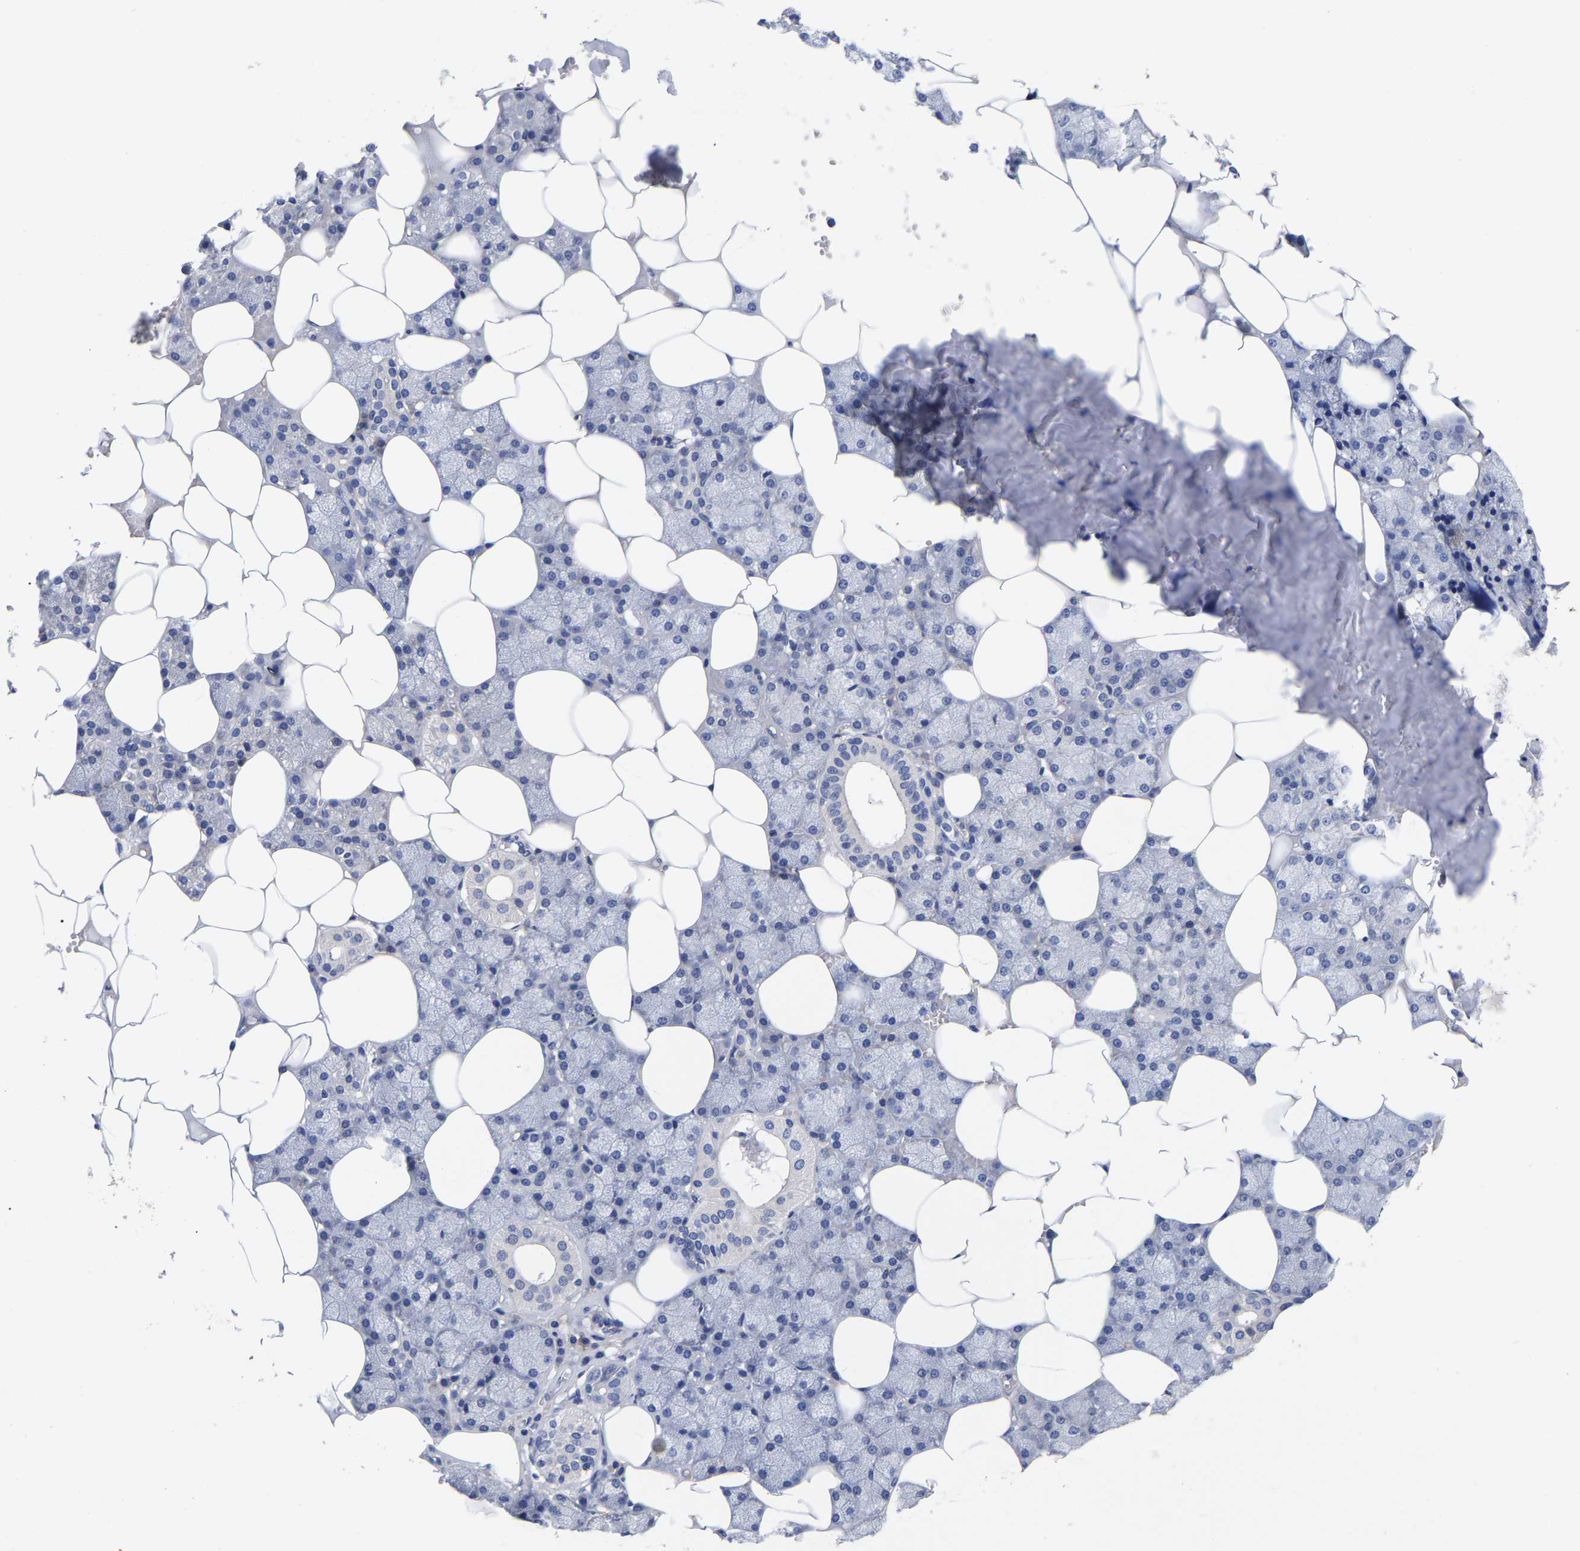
{"staining": {"intensity": "negative", "quantity": "none", "location": "none"}, "tissue": "salivary gland", "cell_type": "Glandular cells", "image_type": "normal", "snomed": [{"axis": "morphology", "description": "Normal tissue, NOS"}, {"axis": "topography", "description": "Salivary gland"}], "caption": "Protein analysis of benign salivary gland demonstrates no significant staining in glandular cells. Nuclei are stained in blue.", "gene": "CFAP298", "patient": {"sex": "male", "age": 62}}